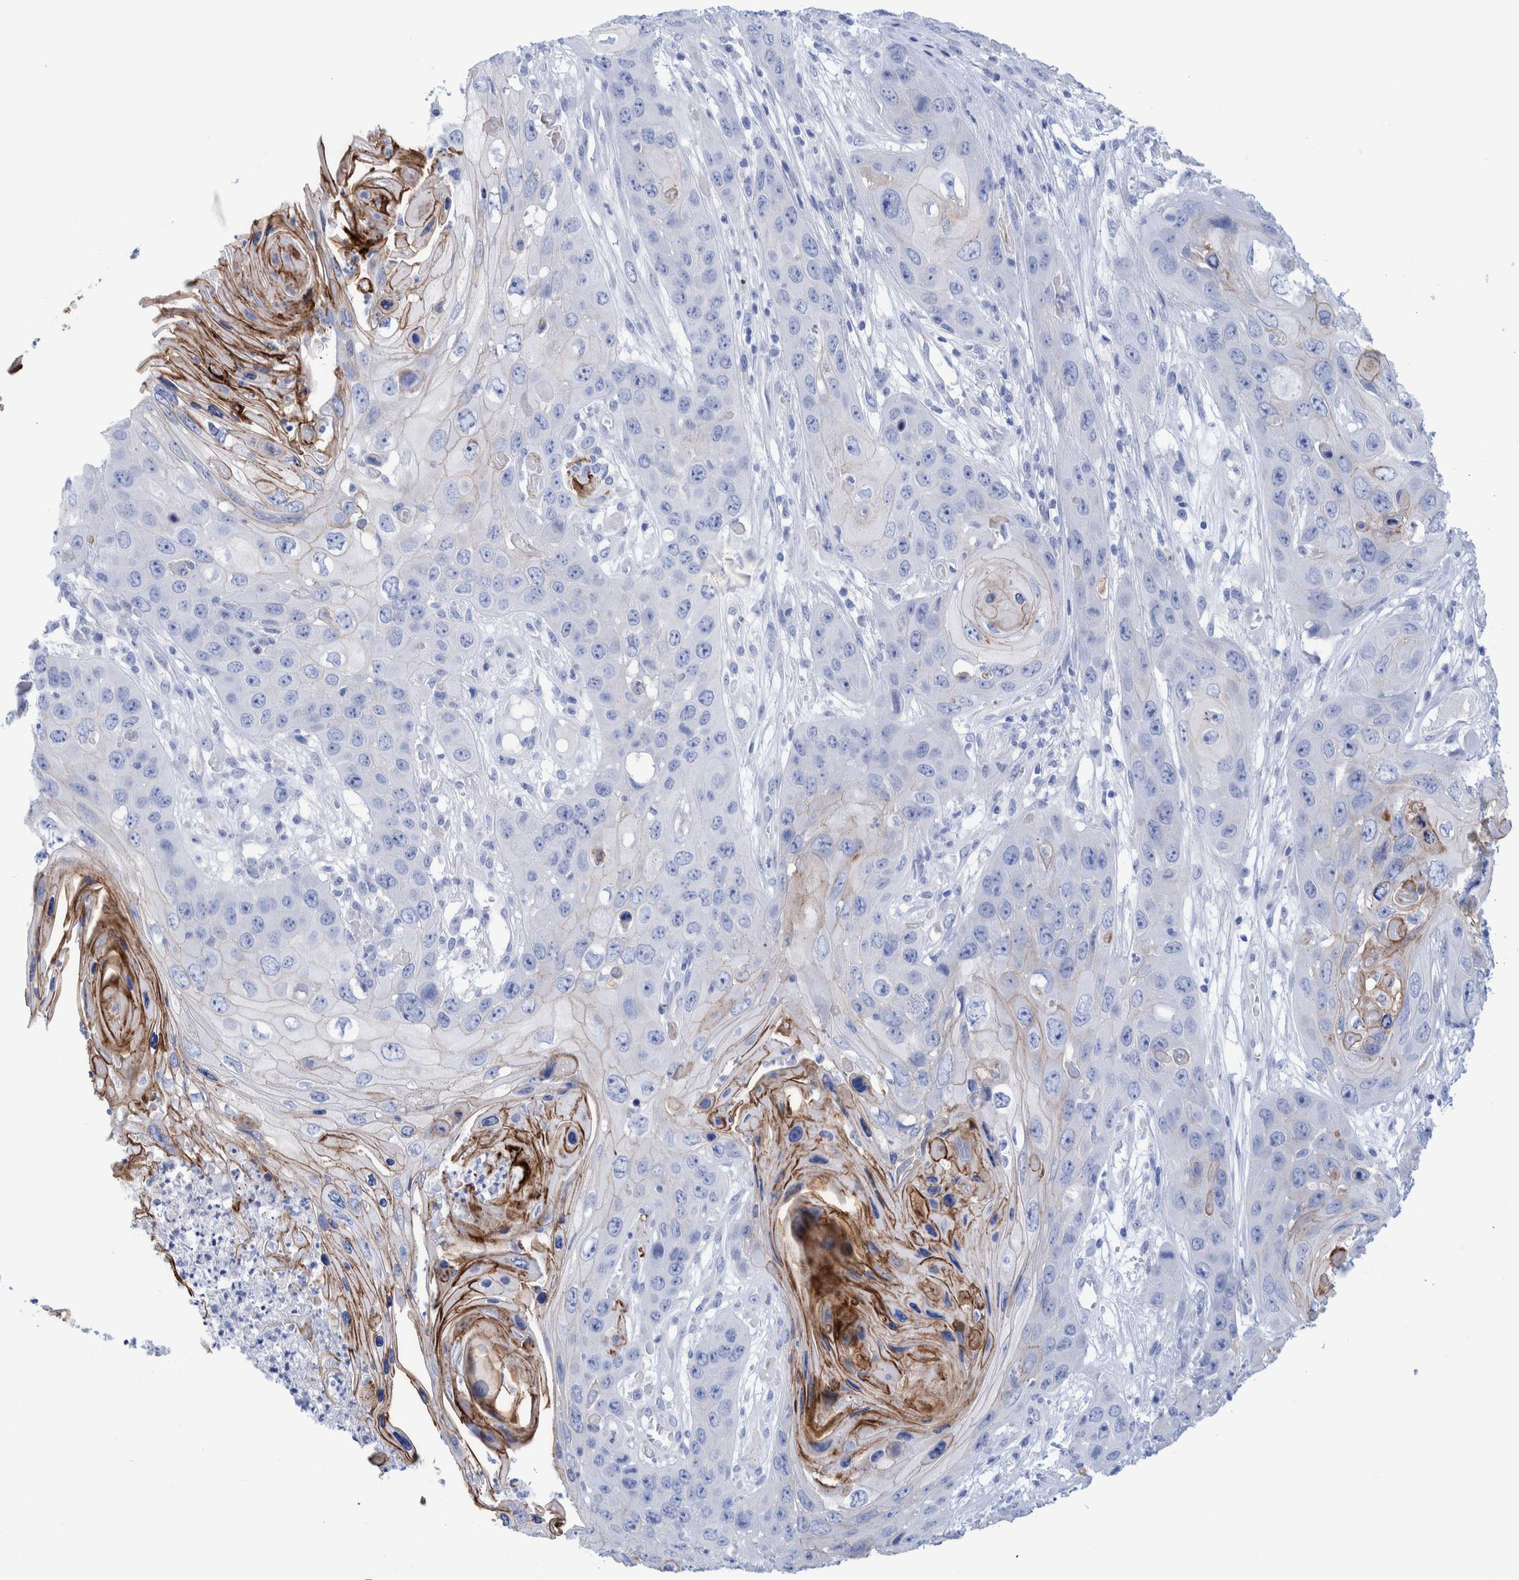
{"staining": {"intensity": "moderate", "quantity": "<25%", "location": "cytoplasmic/membranous"}, "tissue": "skin cancer", "cell_type": "Tumor cells", "image_type": "cancer", "snomed": [{"axis": "morphology", "description": "Squamous cell carcinoma, NOS"}, {"axis": "topography", "description": "Skin"}], "caption": "Protein expression analysis of human skin squamous cell carcinoma reveals moderate cytoplasmic/membranous staining in approximately <25% of tumor cells.", "gene": "PERP", "patient": {"sex": "male", "age": 55}}